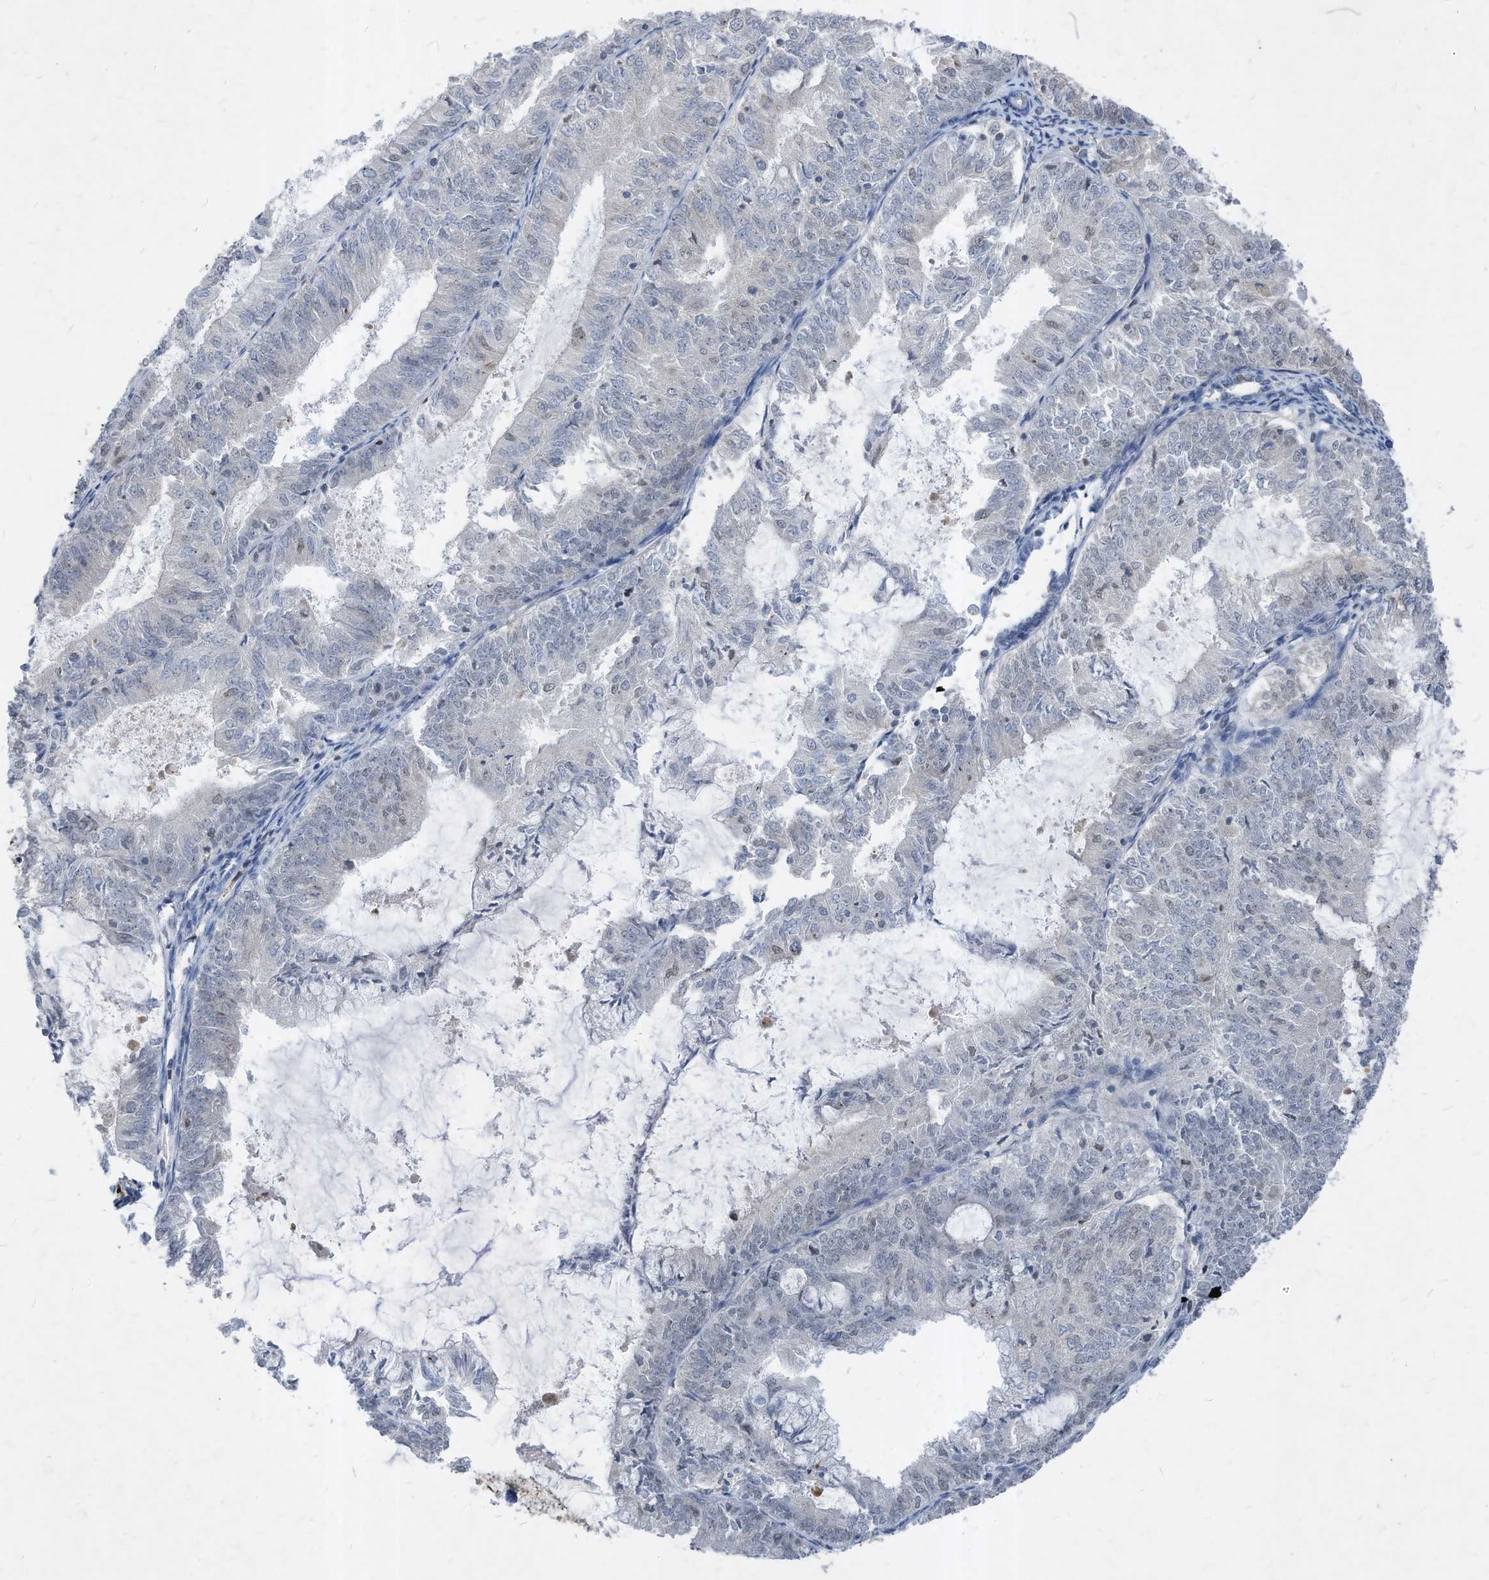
{"staining": {"intensity": "negative", "quantity": "none", "location": "none"}, "tissue": "endometrial cancer", "cell_type": "Tumor cells", "image_type": "cancer", "snomed": [{"axis": "morphology", "description": "Adenocarcinoma, NOS"}, {"axis": "topography", "description": "Endometrium"}], "caption": "A high-resolution photomicrograph shows IHC staining of endometrial cancer (adenocarcinoma), which displays no significant staining in tumor cells.", "gene": "KPNB1", "patient": {"sex": "female", "age": 57}}